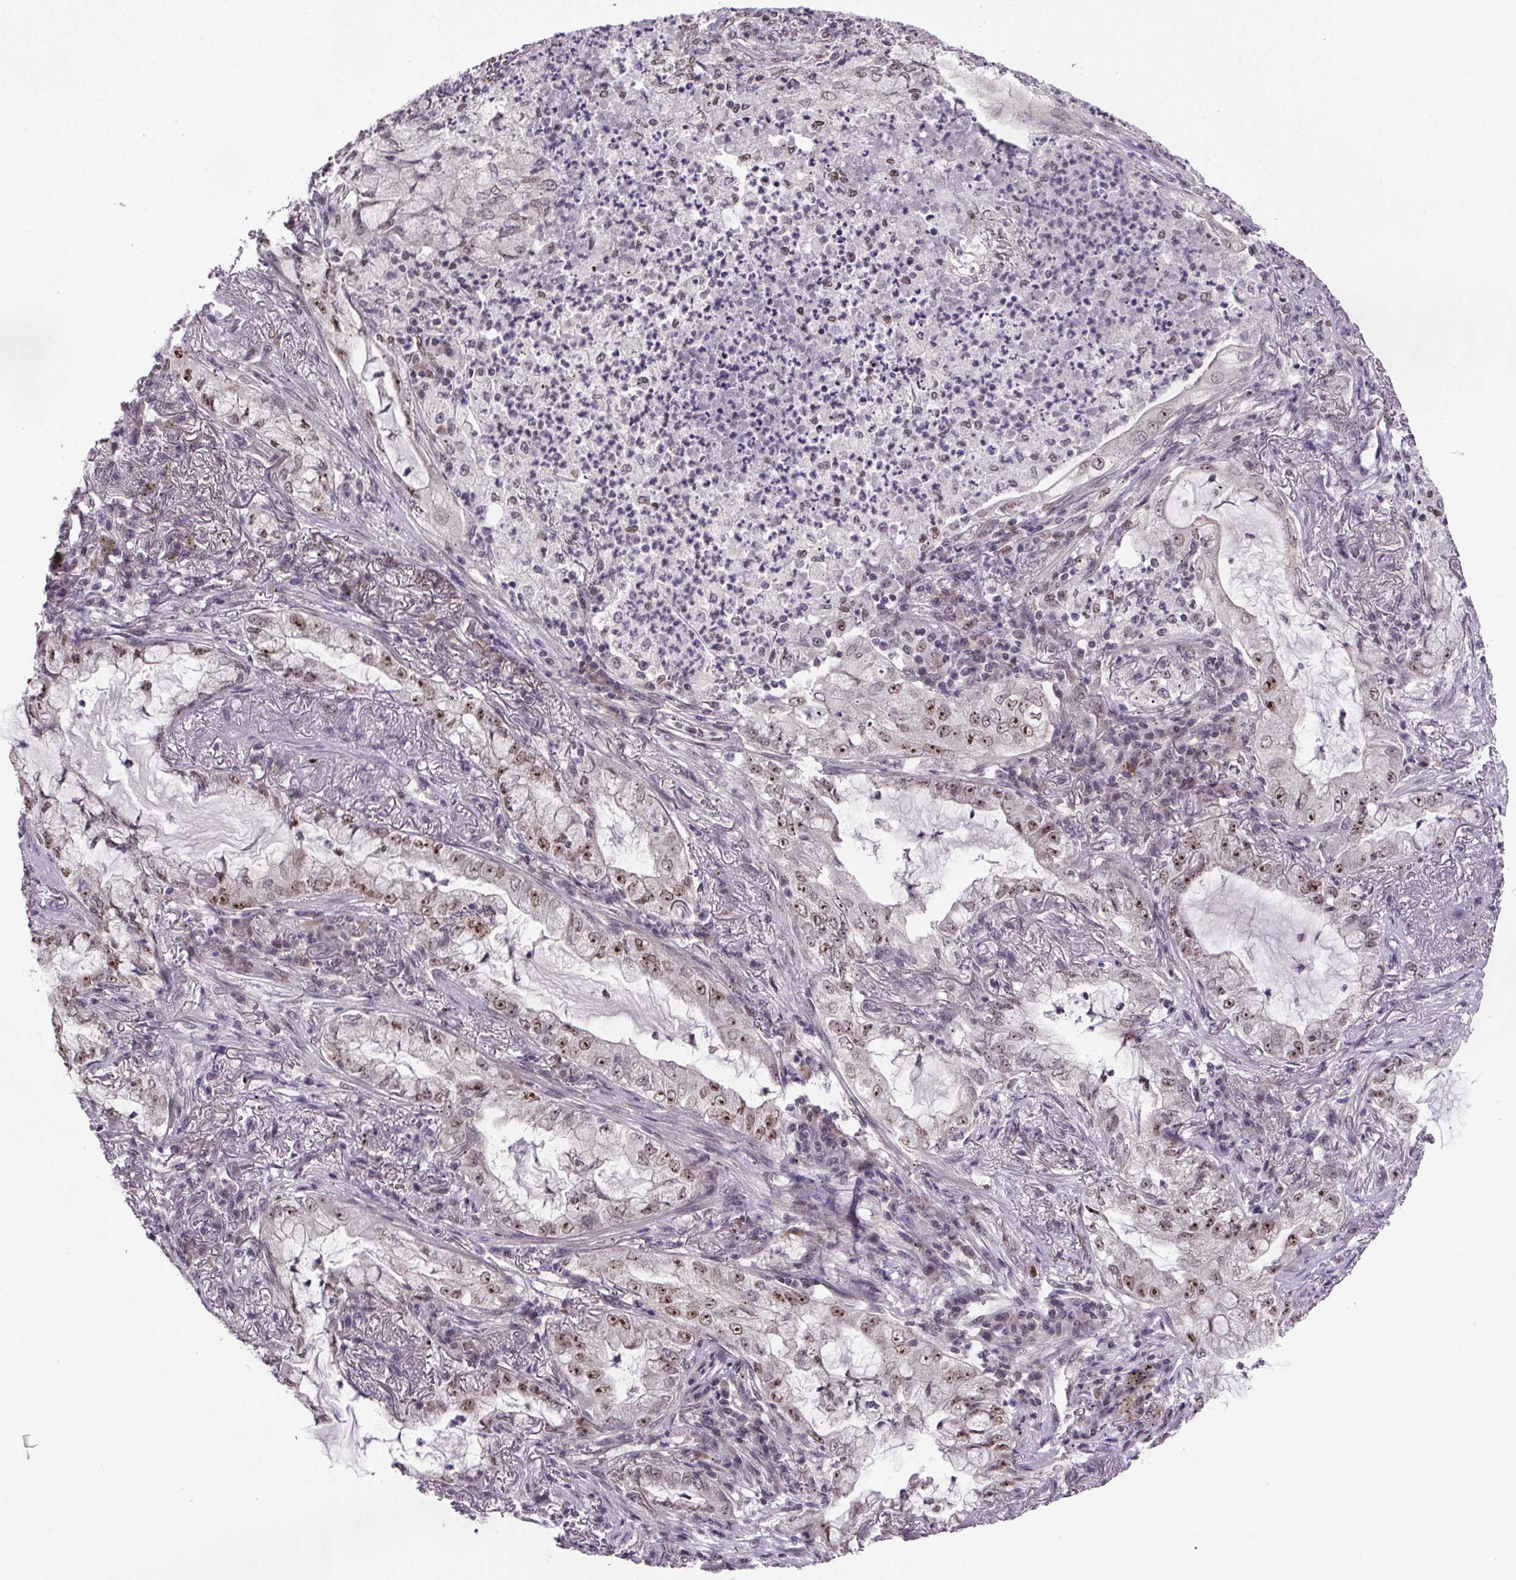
{"staining": {"intensity": "moderate", "quantity": "25%-75%", "location": "nuclear"}, "tissue": "lung cancer", "cell_type": "Tumor cells", "image_type": "cancer", "snomed": [{"axis": "morphology", "description": "Adenocarcinoma, NOS"}, {"axis": "topography", "description": "Lung"}], "caption": "Immunohistochemical staining of adenocarcinoma (lung) reveals moderate nuclear protein positivity in about 25%-75% of tumor cells.", "gene": "ATMIN", "patient": {"sex": "female", "age": 73}}